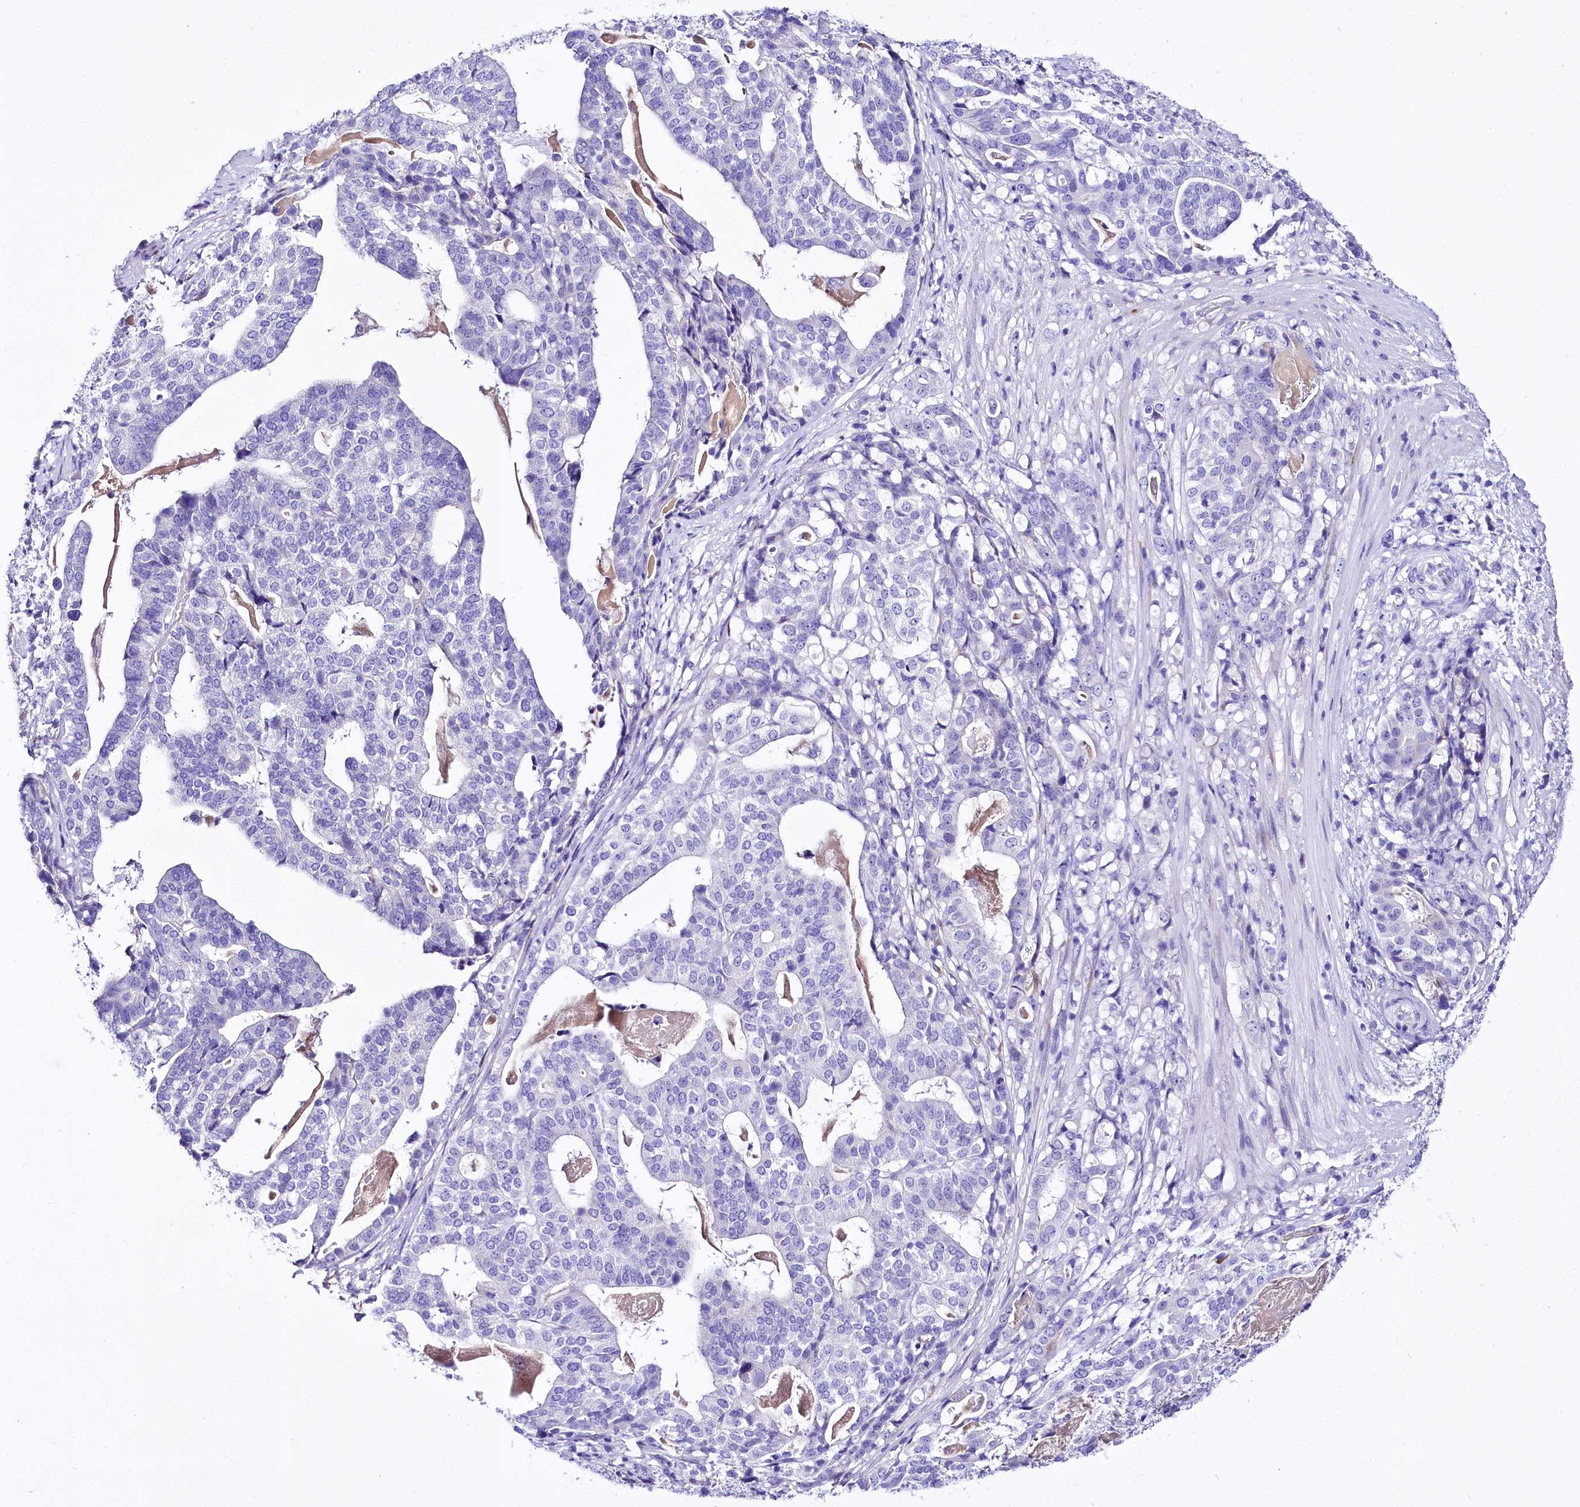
{"staining": {"intensity": "negative", "quantity": "none", "location": "none"}, "tissue": "stomach cancer", "cell_type": "Tumor cells", "image_type": "cancer", "snomed": [{"axis": "morphology", "description": "Adenocarcinoma, NOS"}, {"axis": "topography", "description": "Stomach"}], "caption": "The image shows no staining of tumor cells in stomach cancer.", "gene": "A2ML1", "patient": {"sex": "male", "age": 48}}